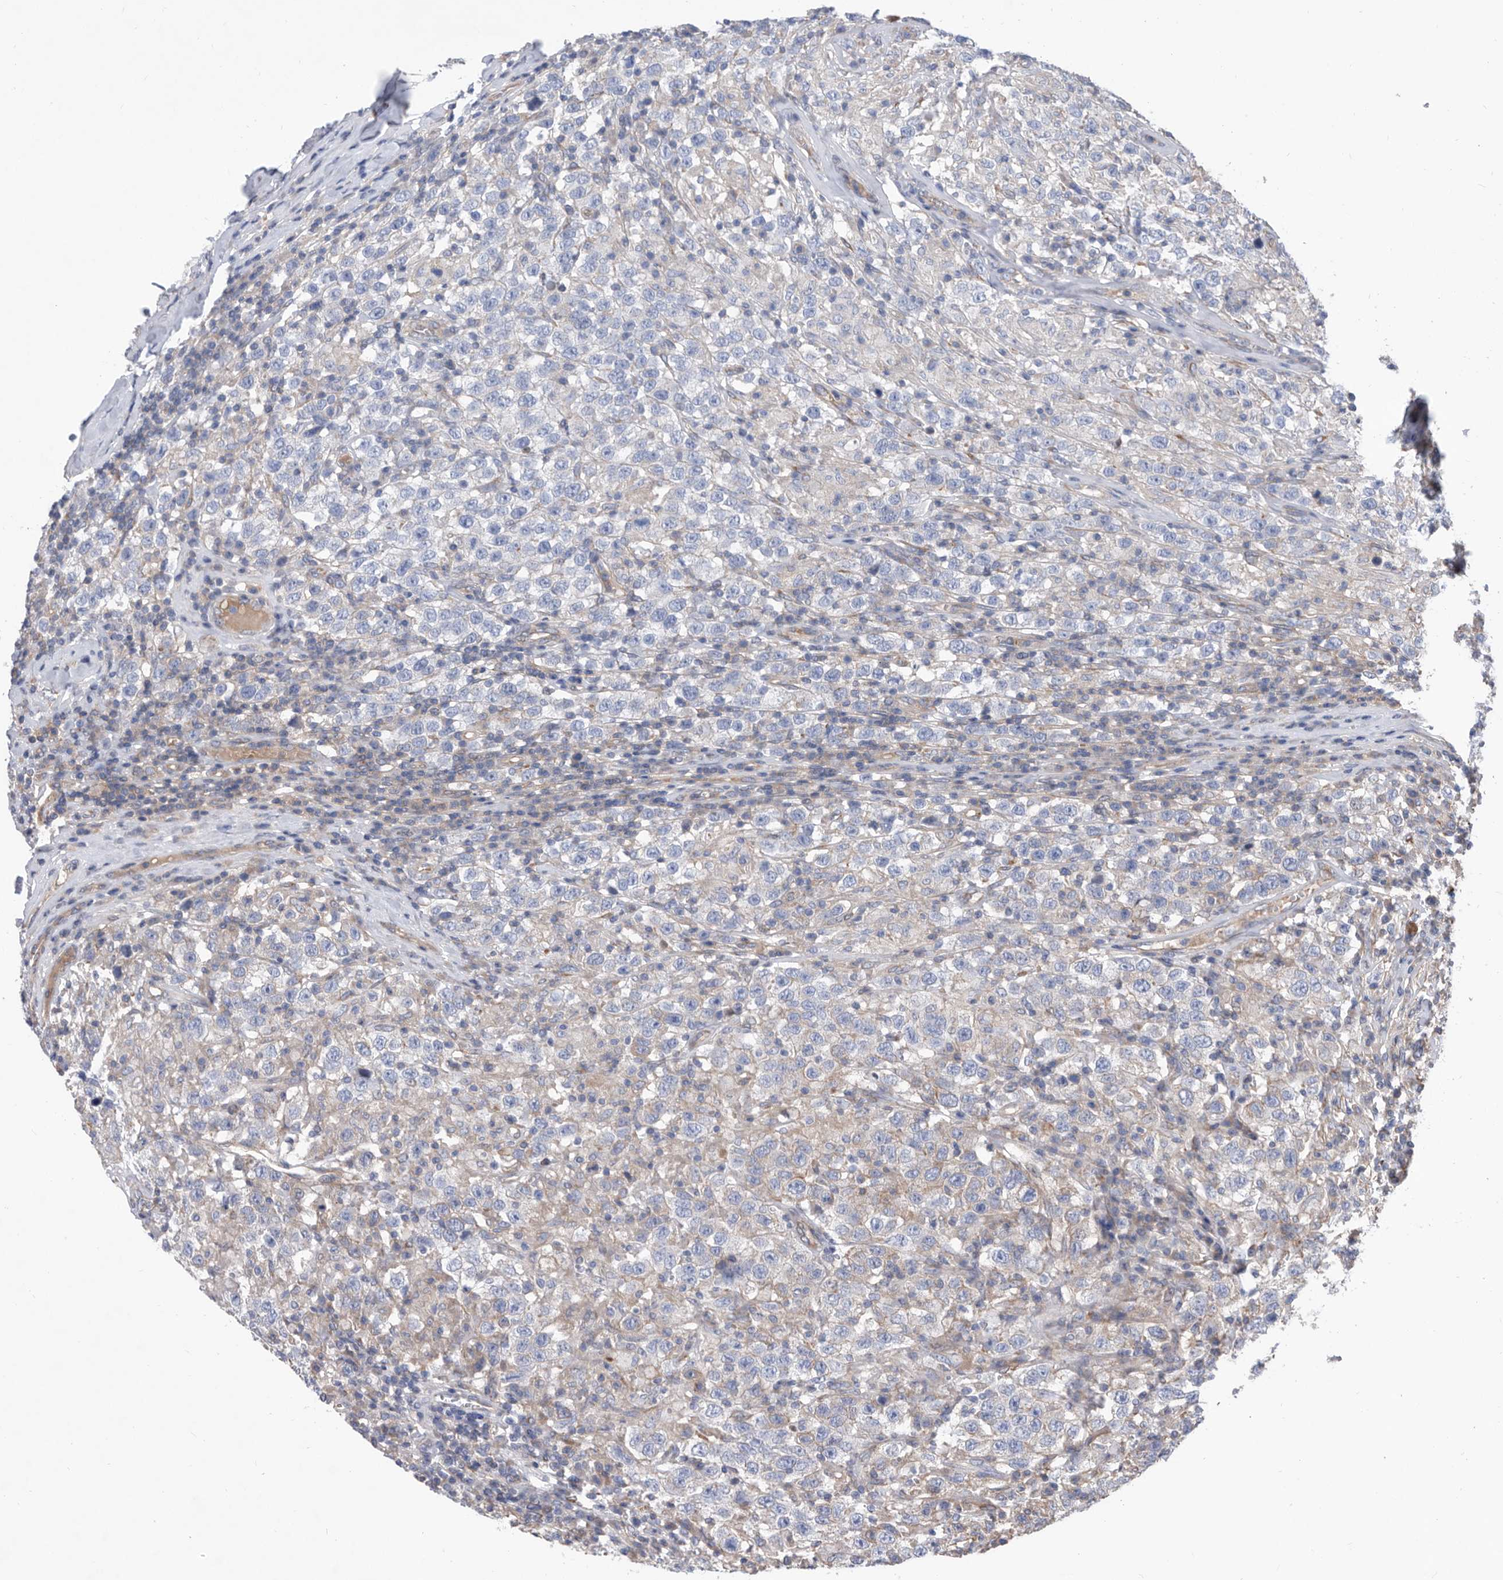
{"staining": {"intensity": "negative", "quantity": "none", "location": "none"}, "tissue": "testis cancer", "cell_type": "Tumor cells", "image_type": "cancer", "snomed": [{"axis": "morphology", "description": "Seminoma, NOS"}, {"axis": "topography", "description": "Testis"}], "caption": "The immunohistochemistry image has no significant positivity in tumor cells of testis seminoma tissue.", "gene": "ATP13A3", "patient": {"sex": "male", "age": 41}}